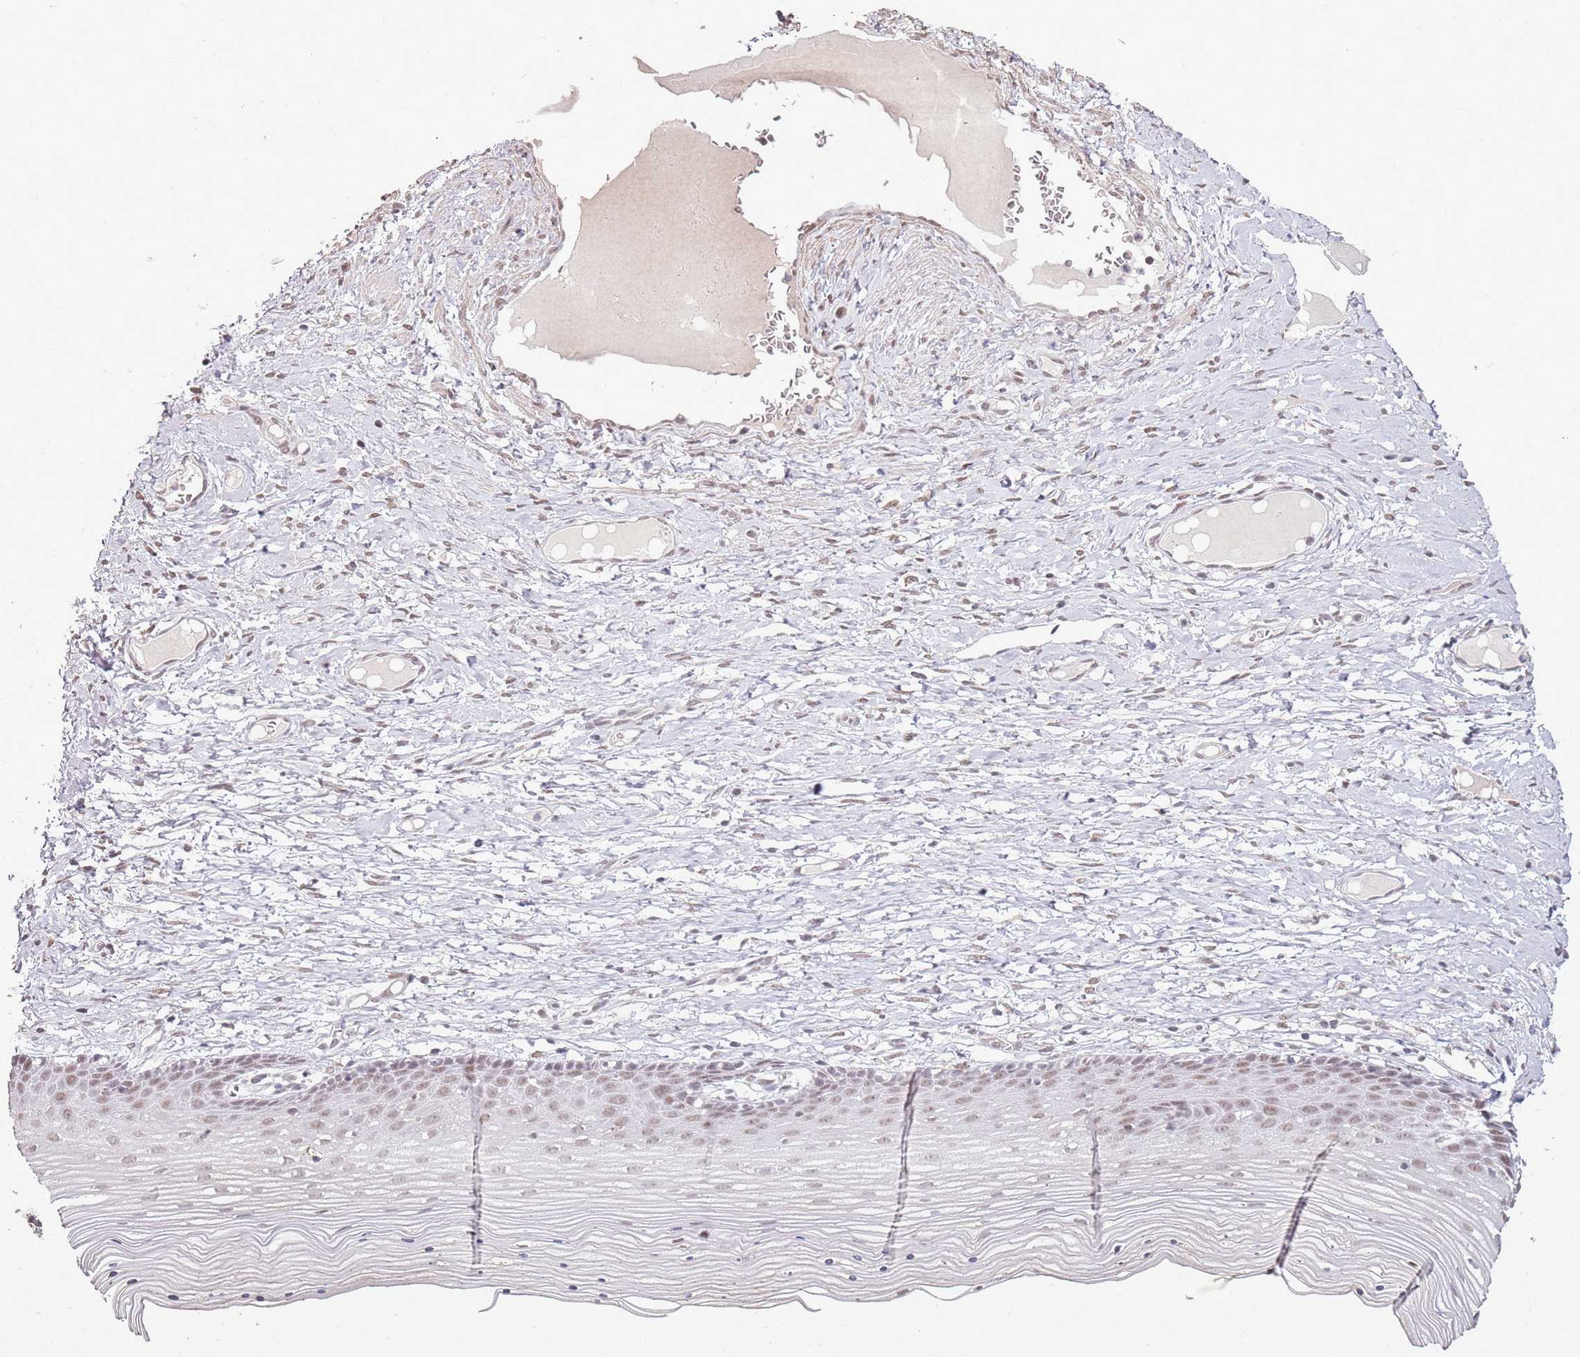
{"staining": {"intensity": "weak", "quantity": "25%-75%", "location": "nuclear"}, "tissue": "cervix", "cell_type": "Glandular cells", "image_type": "normal", "snomed": [{"axis": "morphology", "description": "Normal tissue, NOS"}, {"axis": "topography", "description": "Cervix"}], "caption": "A brown stain highlights weak nuclear staining of a protein in glandular cells of unremarkable human cervix.", "gene": "ARL14EP", "patient": {"sex": "female", "age": 42}}